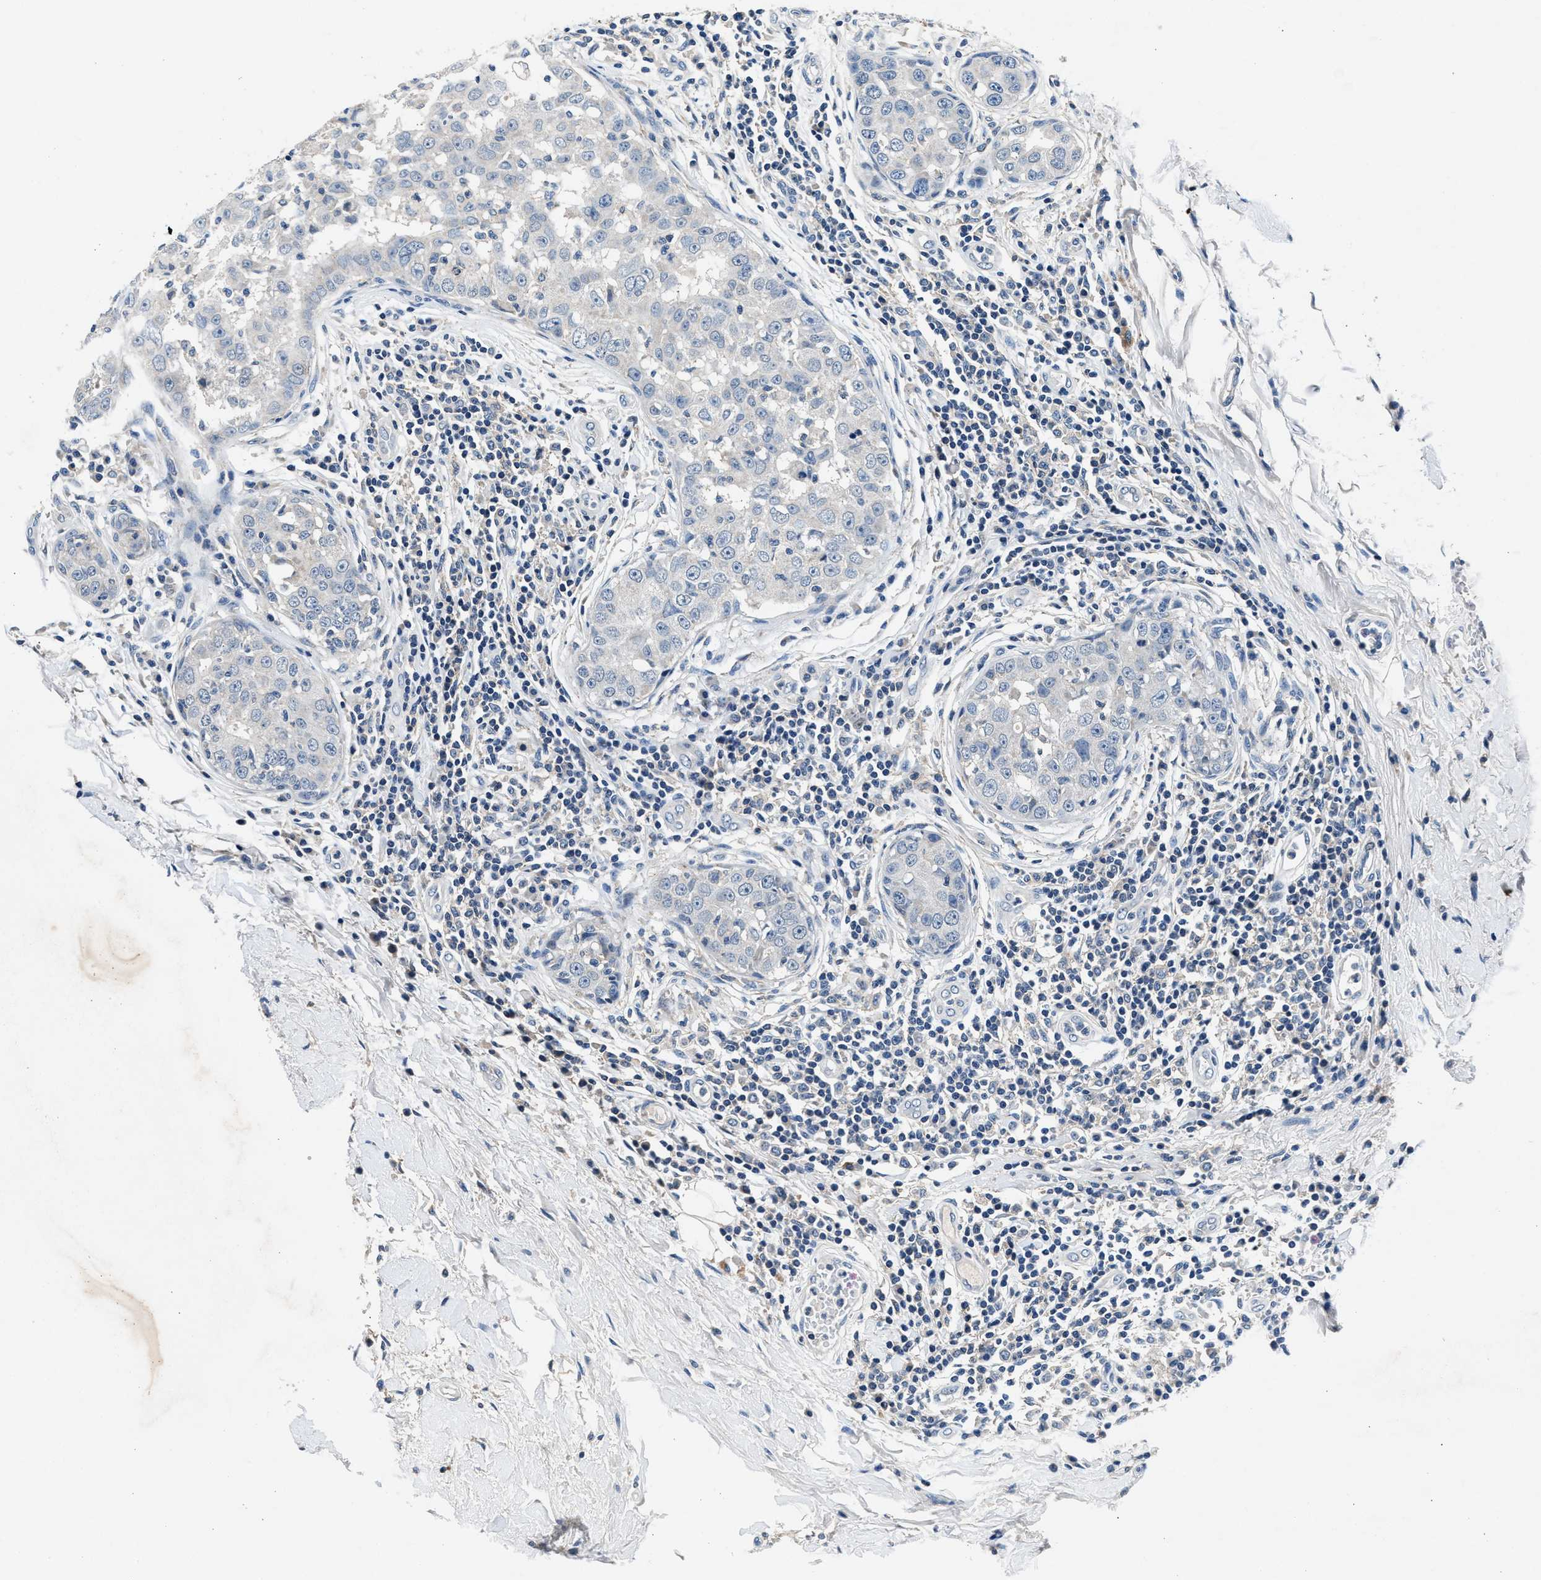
{"staining": {"intensity": "negative", "quantity": "none", "location": "none"}, "tissue": "breast cancer", "cell_type": "Tumor cells", "image_type": "cancer", "snomed": [{"axis": "morphology", "description": "Duct carcinoma"}, {"axis": "topography", "description": "Breast"}], "caption": "An image of human infiltrating ductal carcinoma (breast) is negative for staining in tumor cells.", "gene": "DENND6B", "patient": {"sex": "female", "age": 27}}